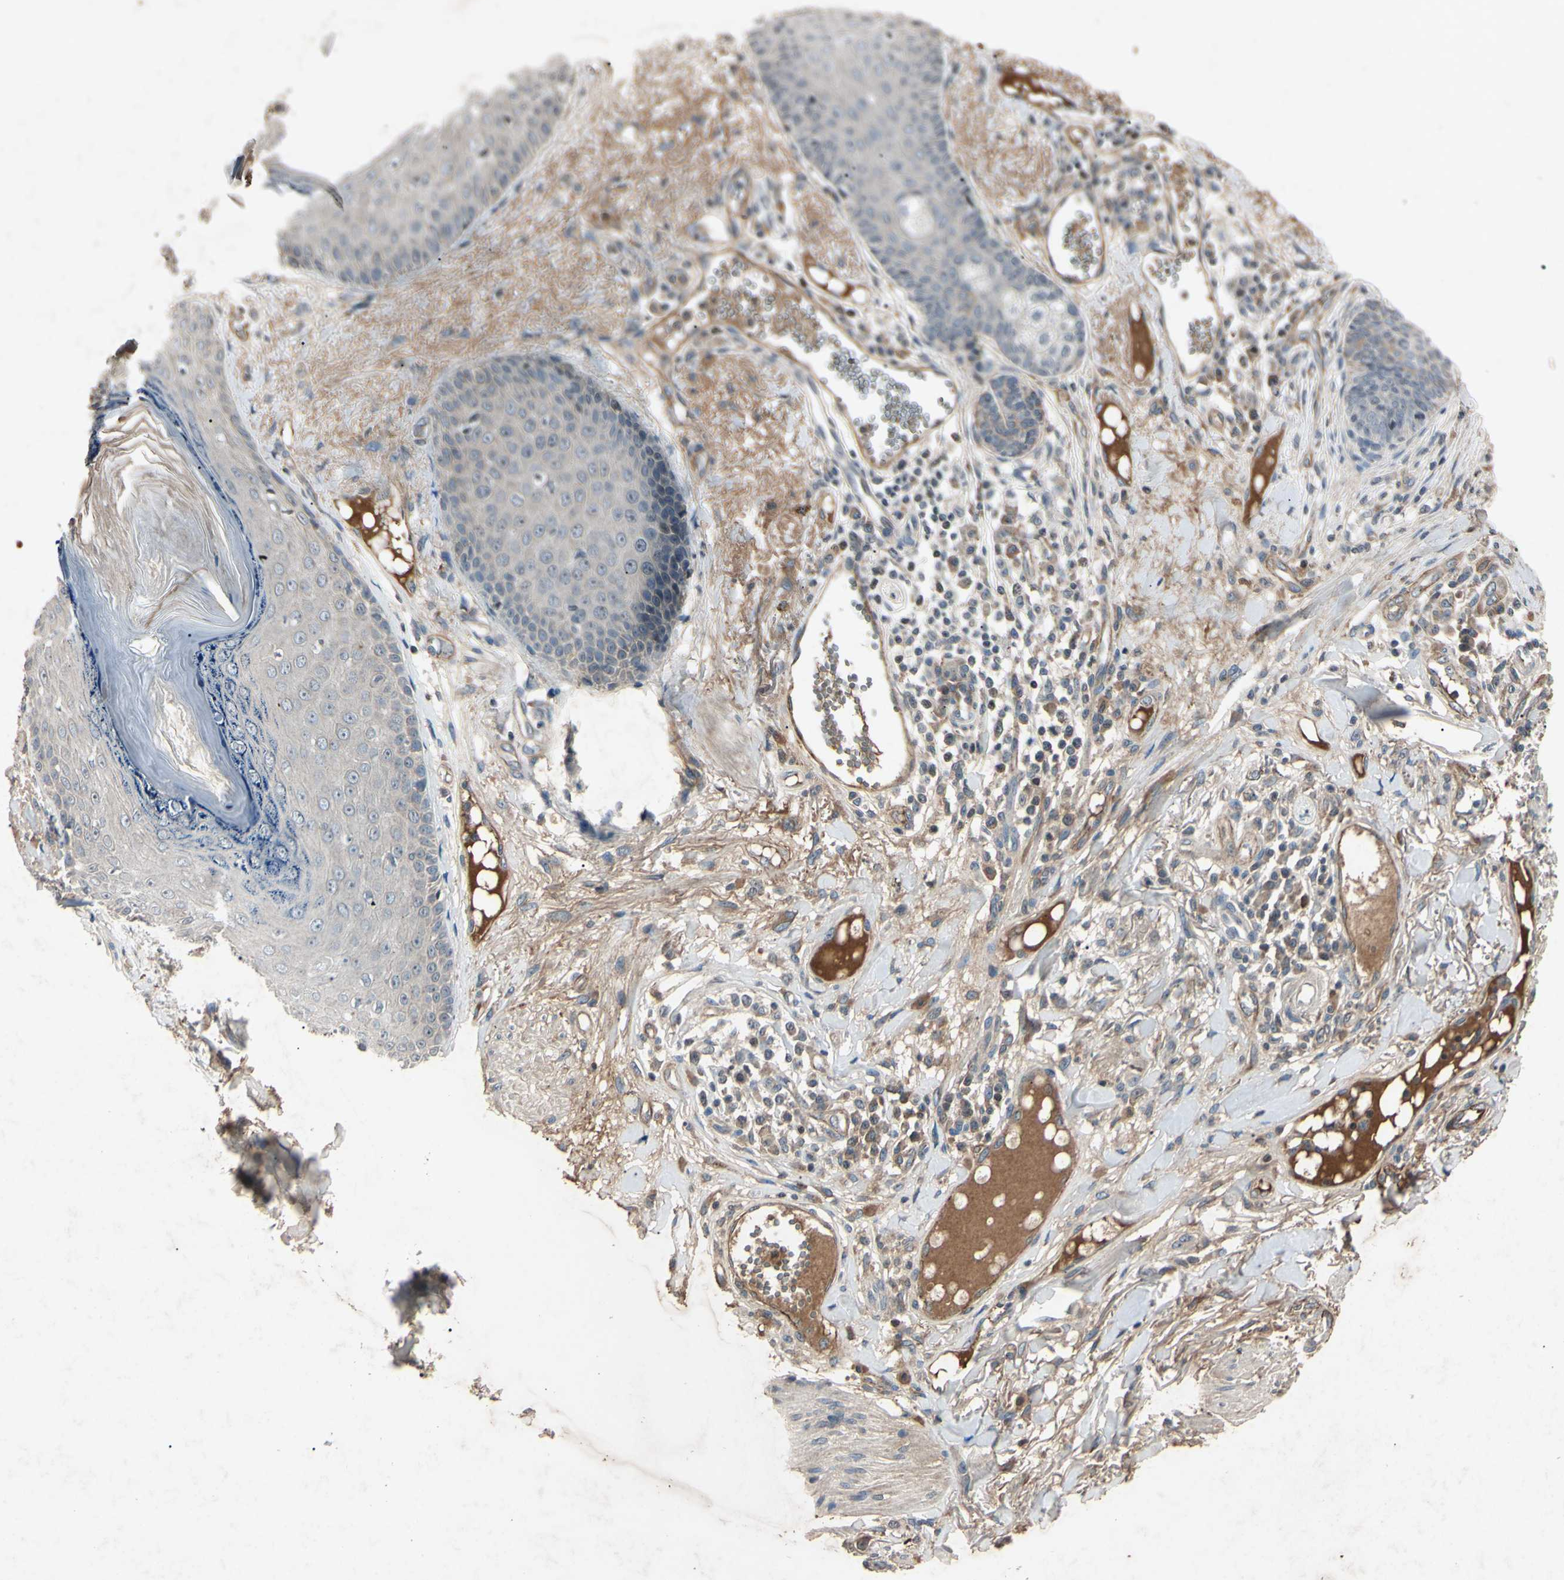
{"staining": {"intensity": "negative", "quantity": "none", "location": "none"}, "tissue": "skin cancer", "cell_type": "Tumor cells", "image_type": "cancer", "snomed": [{"axis": "morphology", "description": "Normal tissue, NOS"}, {"axis": "morphology", "description": "Basal cell carcinoma"}, {"axis": "topography", "description": "Skin"}], "caption": "Skin basal cell carcinoma was stained to show a protein in brown. There is no significant staining in tumor cells.", "gene": "AEBP1", "patient": {"sex": "male", "age": 52}}